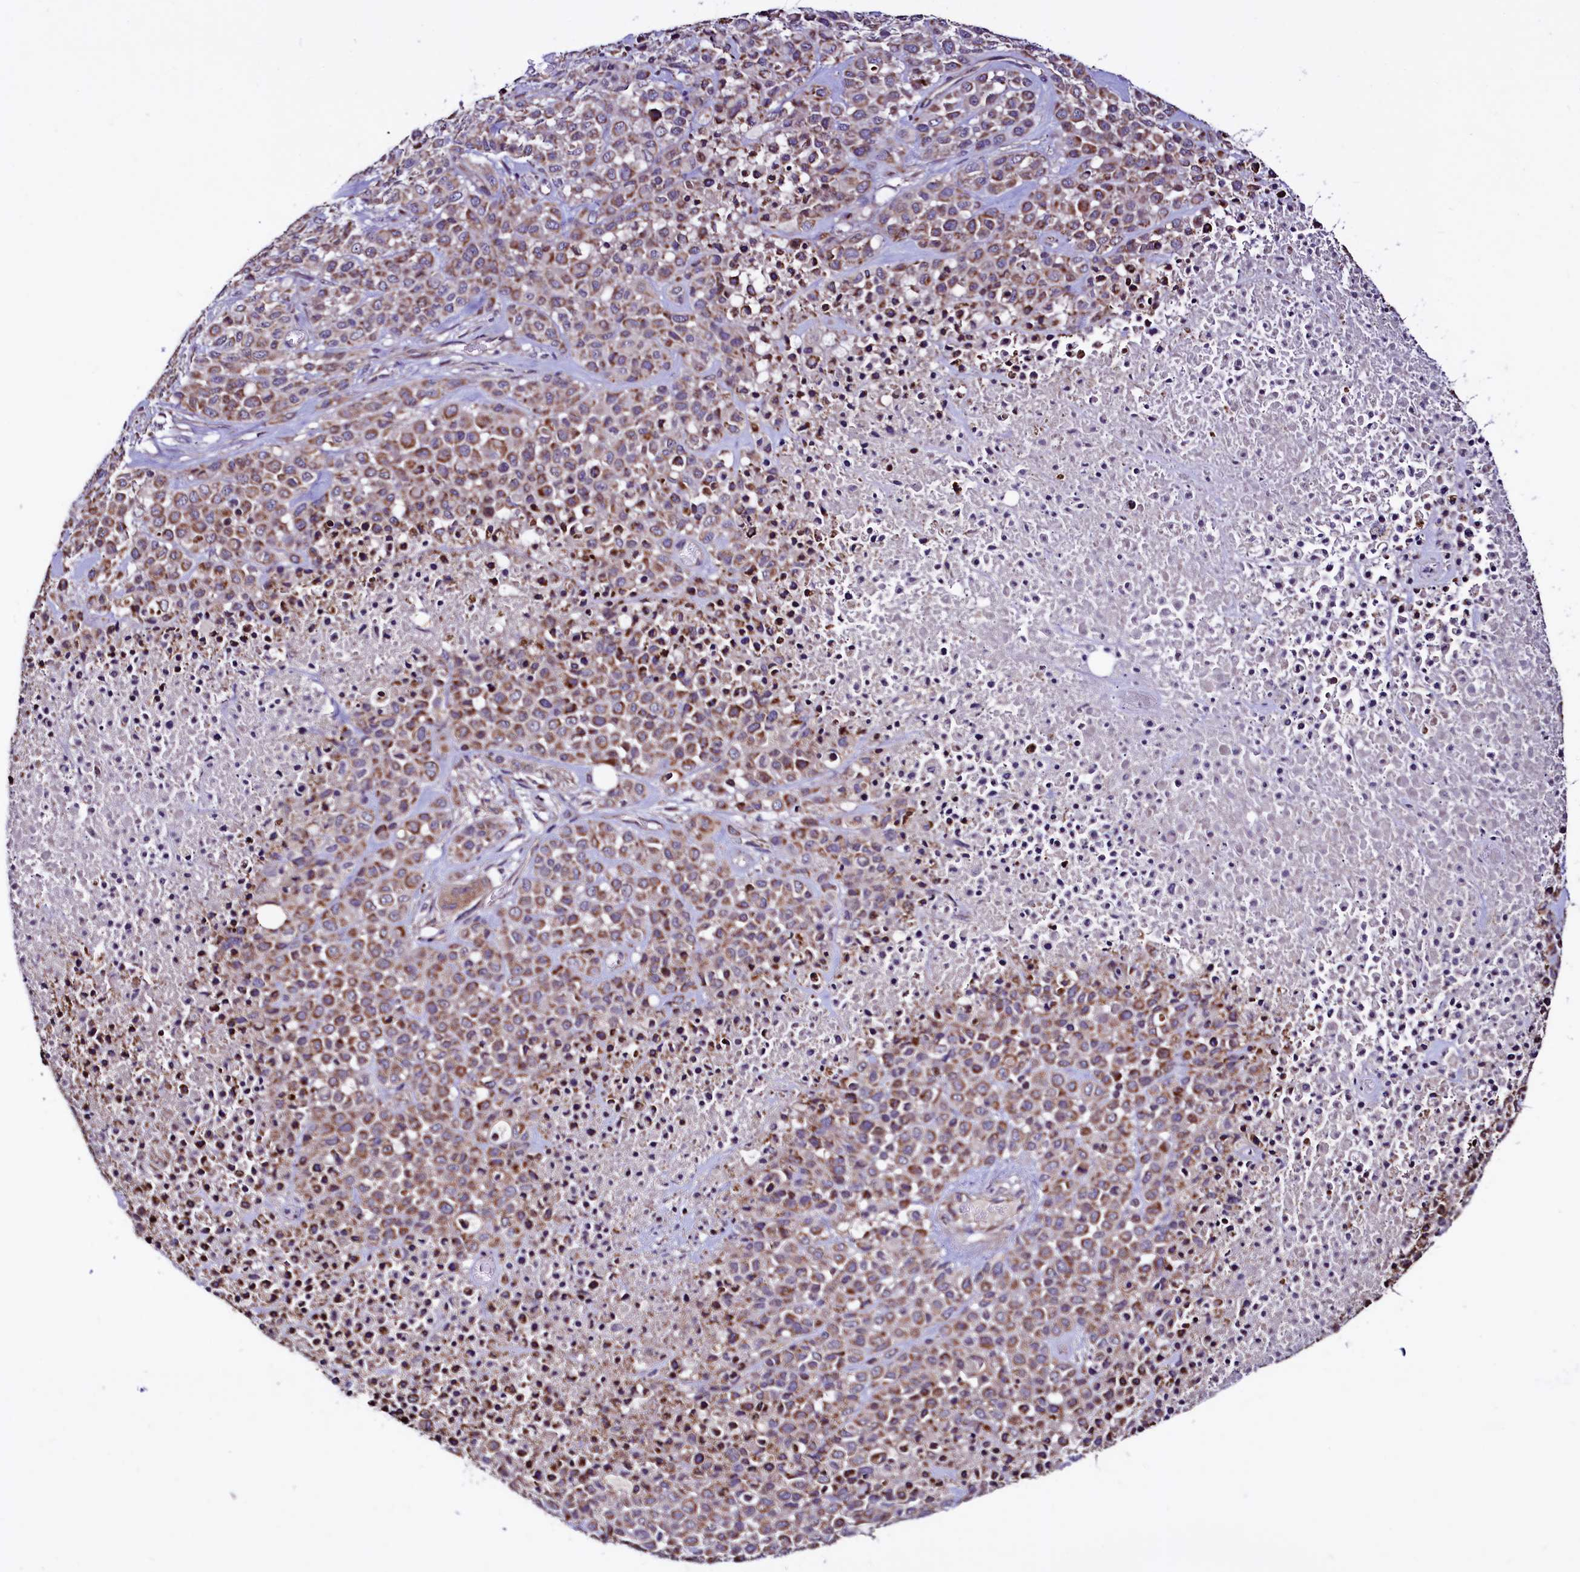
{"staining": {"intensity": "moderate", "quantity": ">75%", "location": "cytoplasmic/membranous"}, "tissue": "melanoma", "cell_type": "Tumor cells", "image_type": "cancer", "snomed": [{"axis": "morphology", "description": "Malignant melanoma, Metastatic site"}, {"axis": "topography", "description": "Skin"}], "caption": "A histopathology image of malignant melanoma (metastatic site) stained for a protein demonstrates moderate cytoplasmic/membranous brown staining in tumor cells.", "gene": "STARD5", "patient": {"sex": "female", "age": 81}}